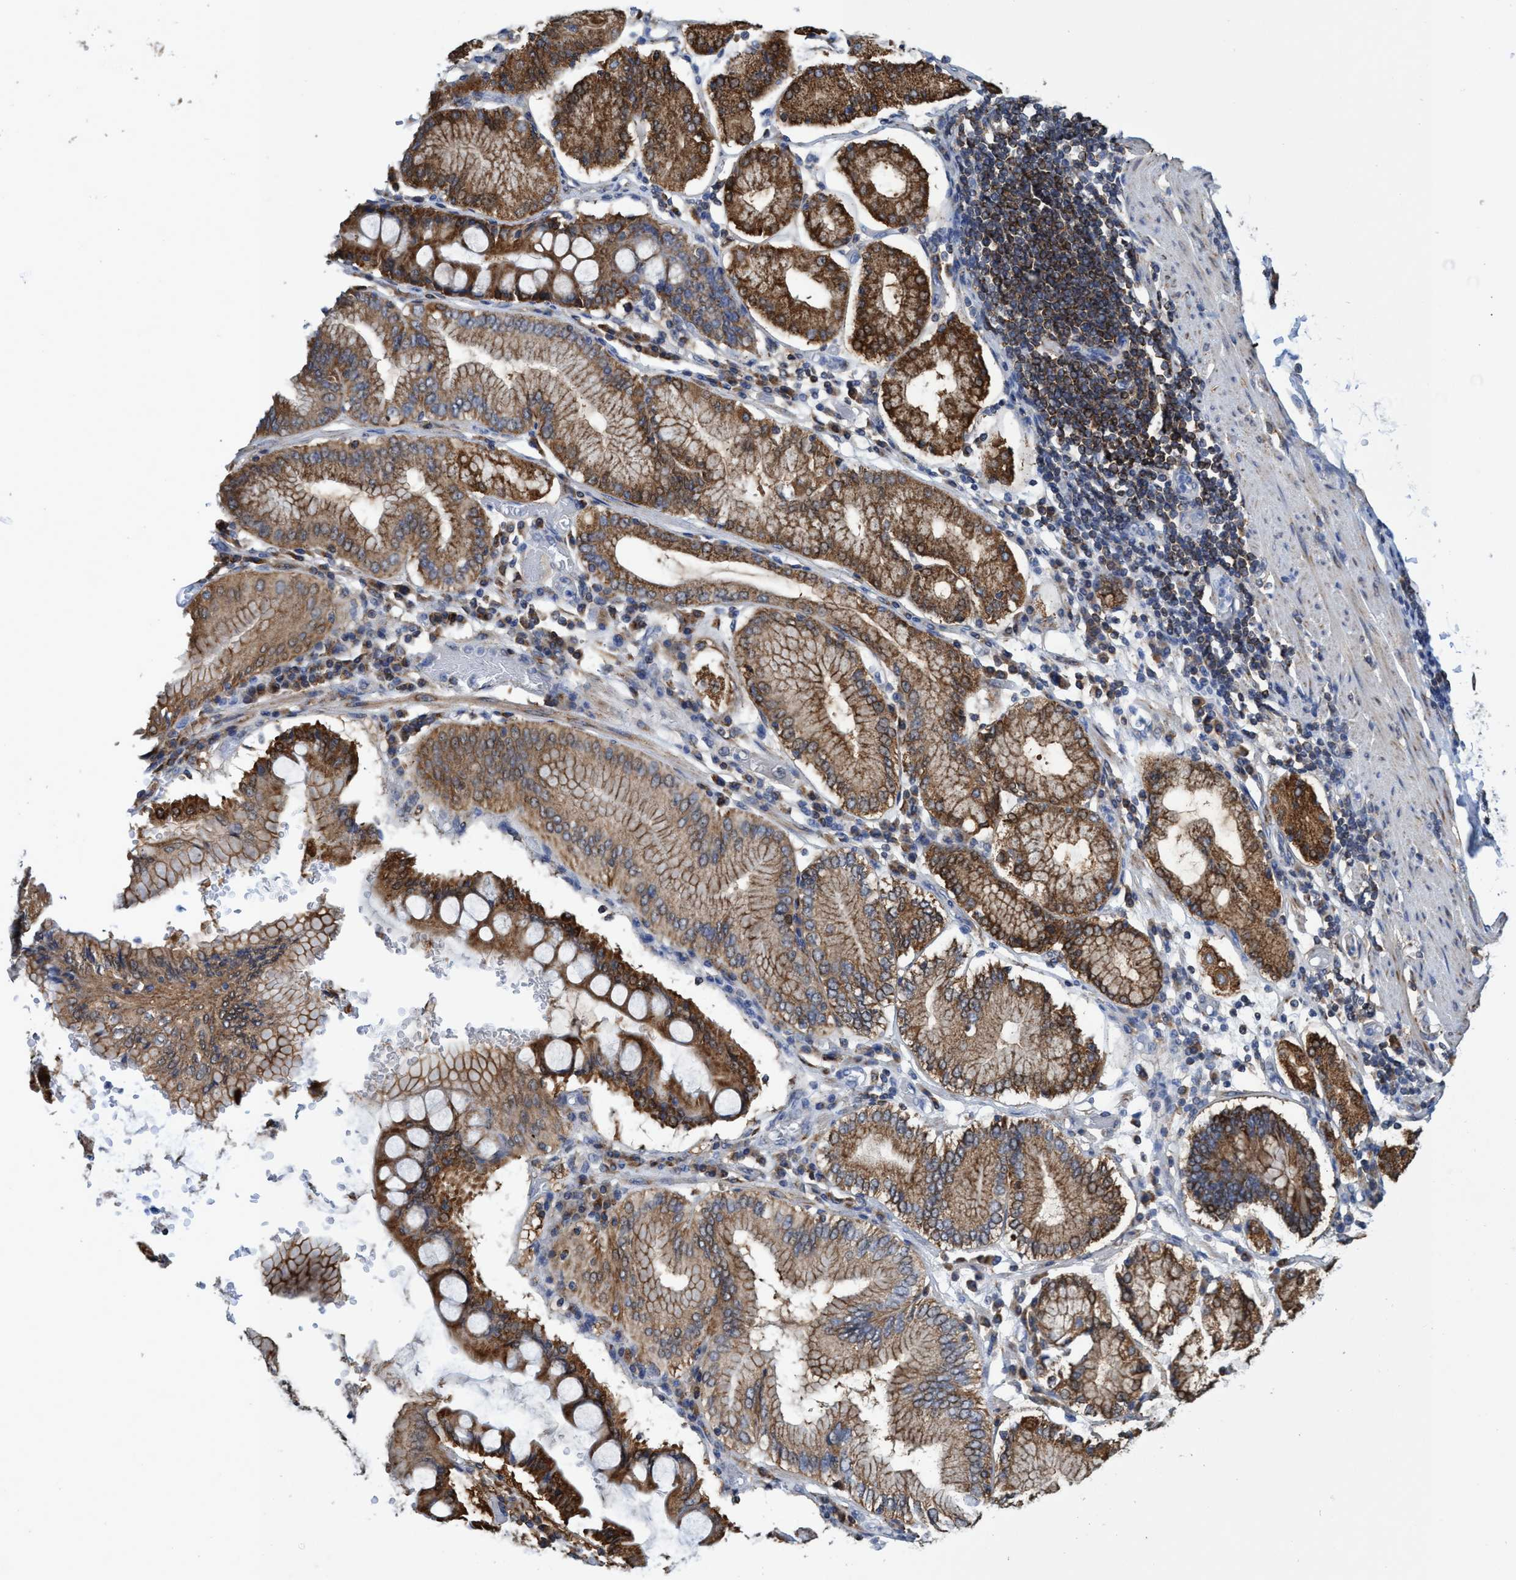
{"staining": {"intensity": "strong", "quantity": ">75%", "location": "cytoplasmic/membranous"}, "tissue": "stomach cancer", "cell_type": "Tumor cells", "image_type": "cancer", "snomed": [{"axis": "morphology", "description": "Adenocarcinoma, NOS"}, {"axis": "topography", "description": "Stomach"}], "caption": "The photomicrograph reveals a brown stain indicating the presence of a protein in the cytoplasmic/membranous of tumor cells in stomach cancer.", "gene": "CRYZ", "patient": {"sex": "female", "age": 73}}